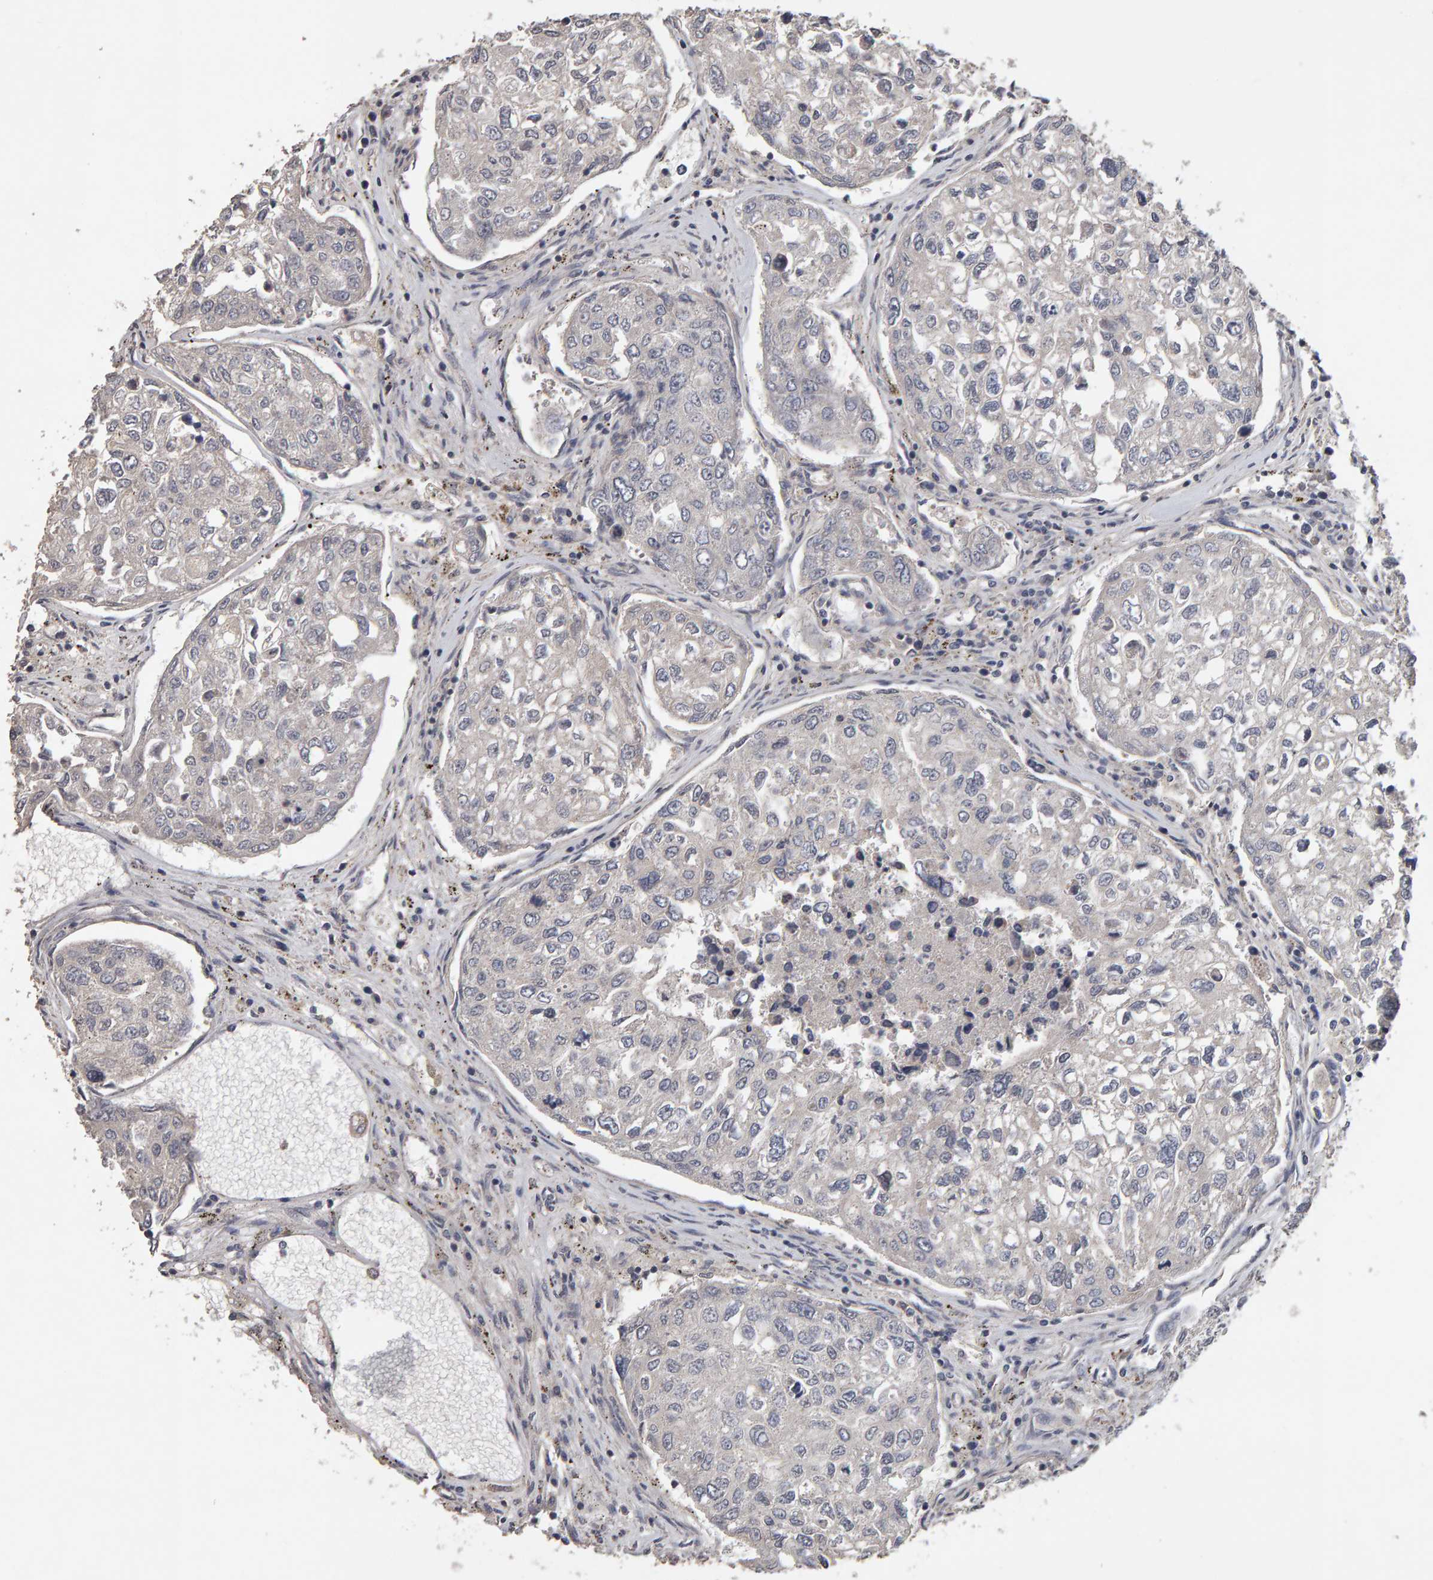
{"staining": {"intensity": "negative", "quantity": "none", "location": "none"}, "tissue": "urothelial cancer", "cell_type": "Tumor cells", "image_type": "cancer", "snomed": [{"axis": "morphology", "description": "Urothelial carcinoma, High grade"}, {"axis": "topography", "description": "Lymph node"}, {"axis": "topography", "description": "Urinary bladder"}], "caption": "There is no significant expression in tumor cells of urothelial carcinoma (high-grade).", "gene": "COASY", "patient": {"sex": "male", "age": 51}}